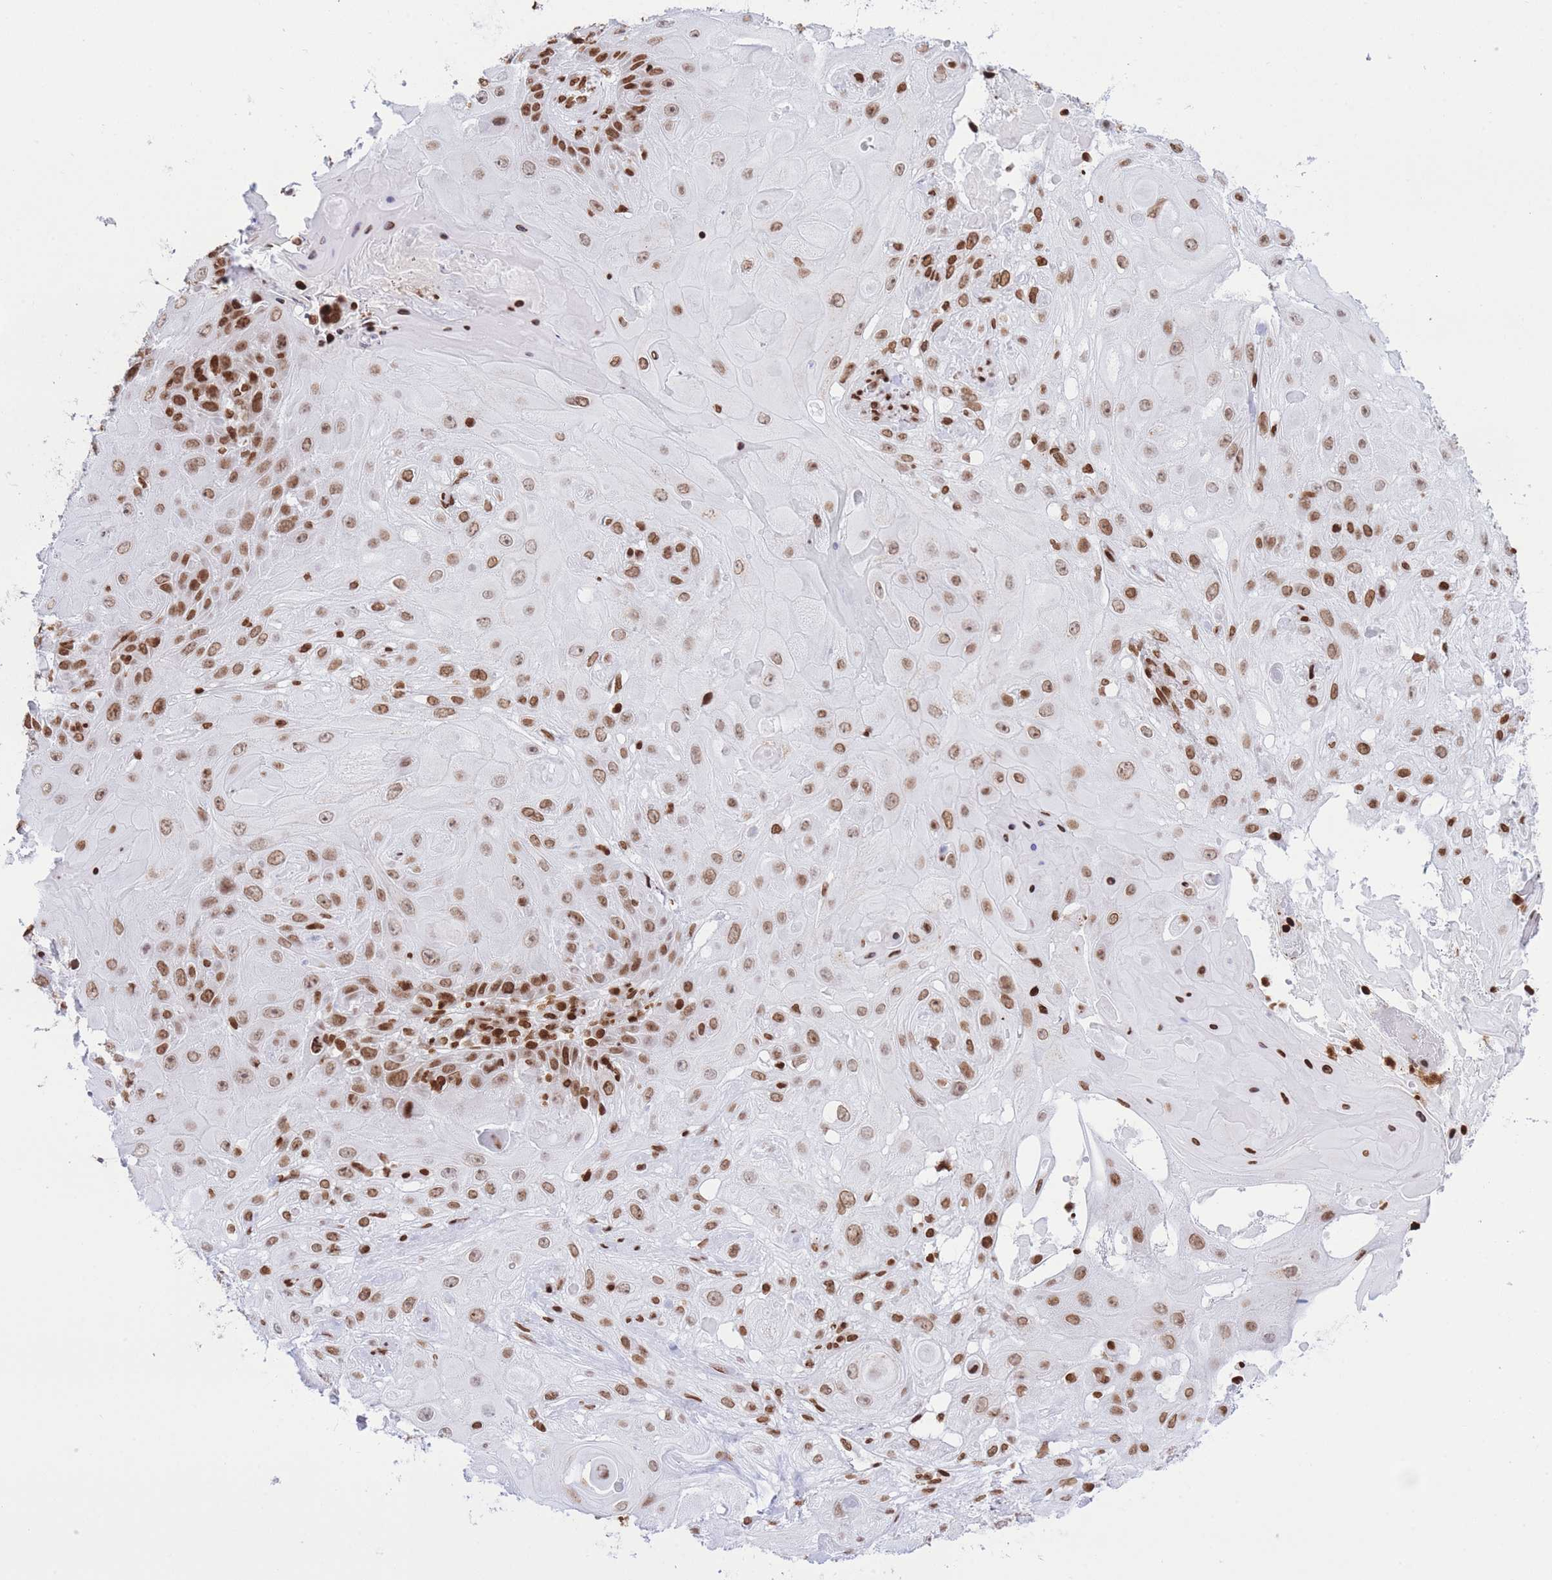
{"staining": {"intensity": "moderate", "quantity": ">75%", "location": "nuclear"}, "tissue": "skin cancer", "cell_type": "Tumor cells", "image_type": "cancer", "snomed": [{"axis": "morphology", "description": "Normal tissue, NOS"}, {"axis": "morphology", "description": "Squamous cell carcinoma, NOS"}, {"axis": "topography", "description": "Skin"}, {"axis": "topography", "description": "Cartilage tissue"}], "caption": "Moderate nuclear expression for a protein is present in approximately >75% of tumor cells of skin cancer using immunohistochemistry.", "gene": "H2BC11", "patient": {"sex": "female", "age": 79}}